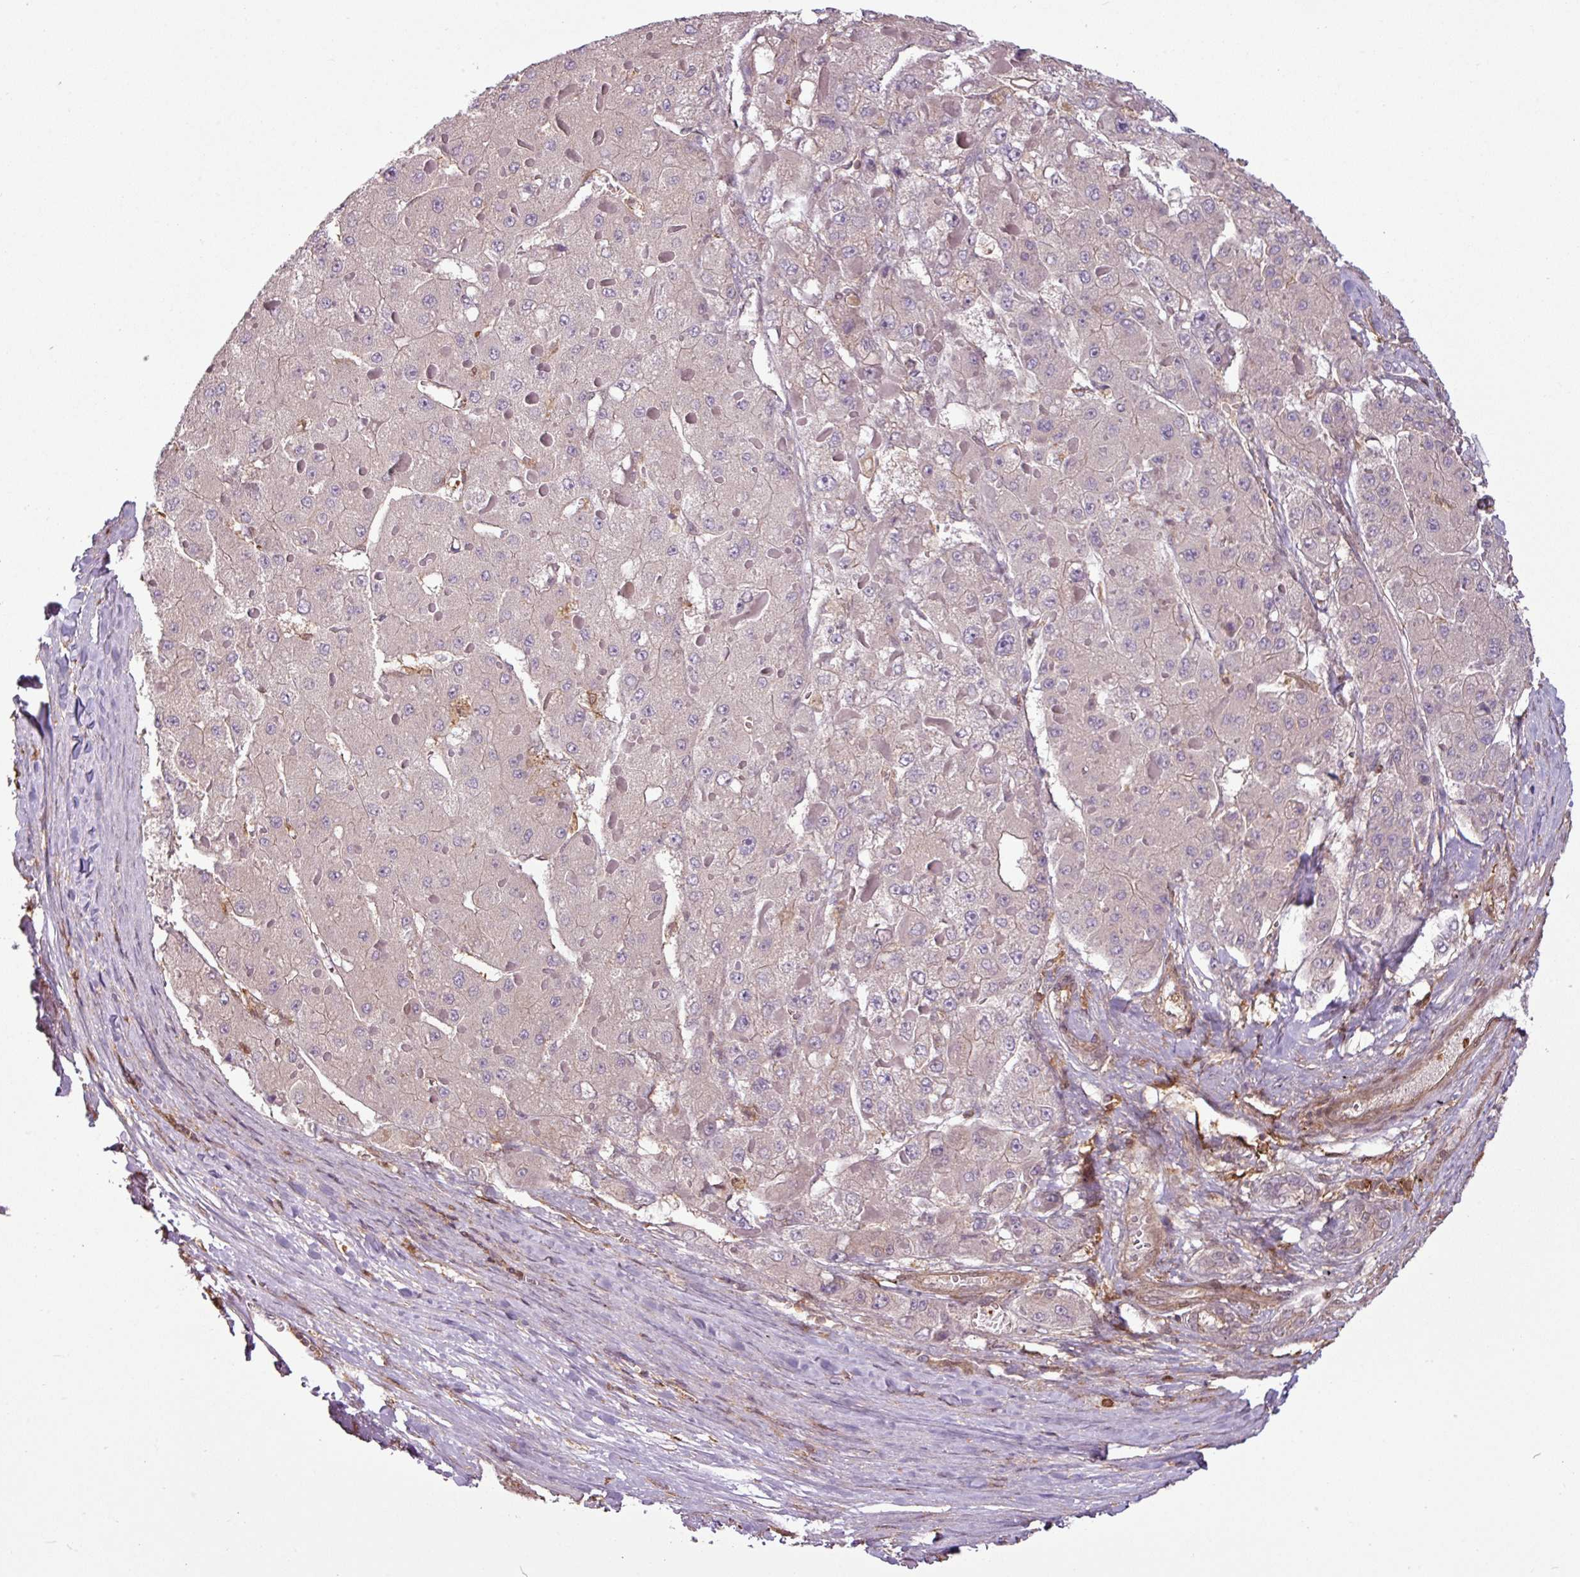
{"staining": {"intensity": "negative", "quantity": "none", "location": "none"}, "tissue": "liver cancer", "cell_type": "Tumor cells", "image_type": "cancer", "snomed": [{"axis": "morphology", "description": "Carcinoma, Hepatocellular, NOS"}, {"axis": "topography", "description": "Liver"}], "caption": "Immunohistochemistry histopathology image of neoplastic tissue: liver cancer stained with DAB exhibits no significant protein staining in tumor cells.", "gene": "SH3BGRL", "patient": {"sex": "female", "age": 73}}